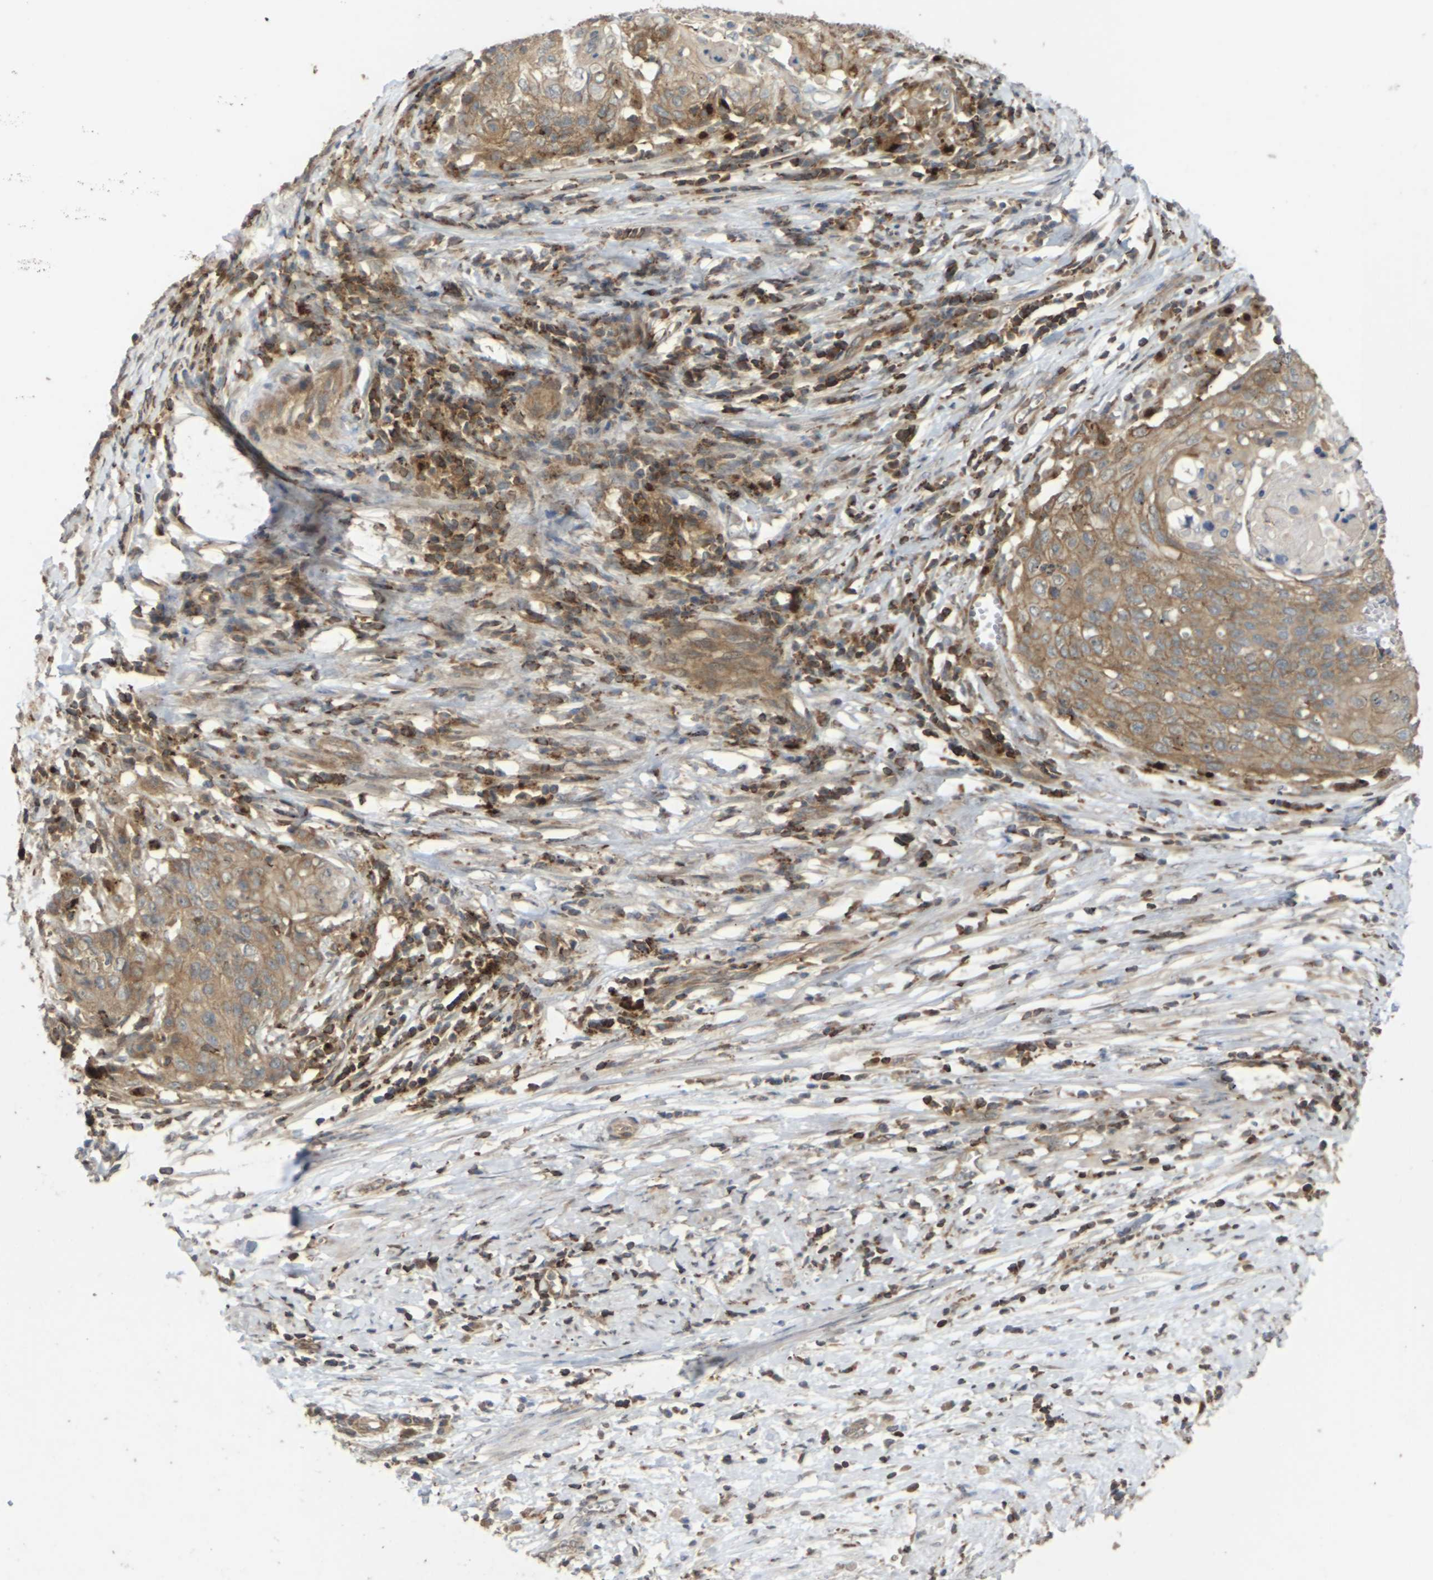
{"staining": {"intensity": "moderate", "quantity": ">75%", "location": "cytoplasmic/membranous"}, "tissue": "cervical cancer", "cell_type": "Tumor cells", "image_type": "cancer", "snomed": [{"axis": "morphology", "description": "Squamous cell carcinoma, NOS"}, {"axis": "topography", "description": "Cervix"}], "caption": "A brown stain shows moderate cytoplasmic/membranous expression of a protein in human squamous cell carcinoma (cervical) tumor cells.", "gene": "KSR1", "patient": {"sex": "female", "age": 39}}